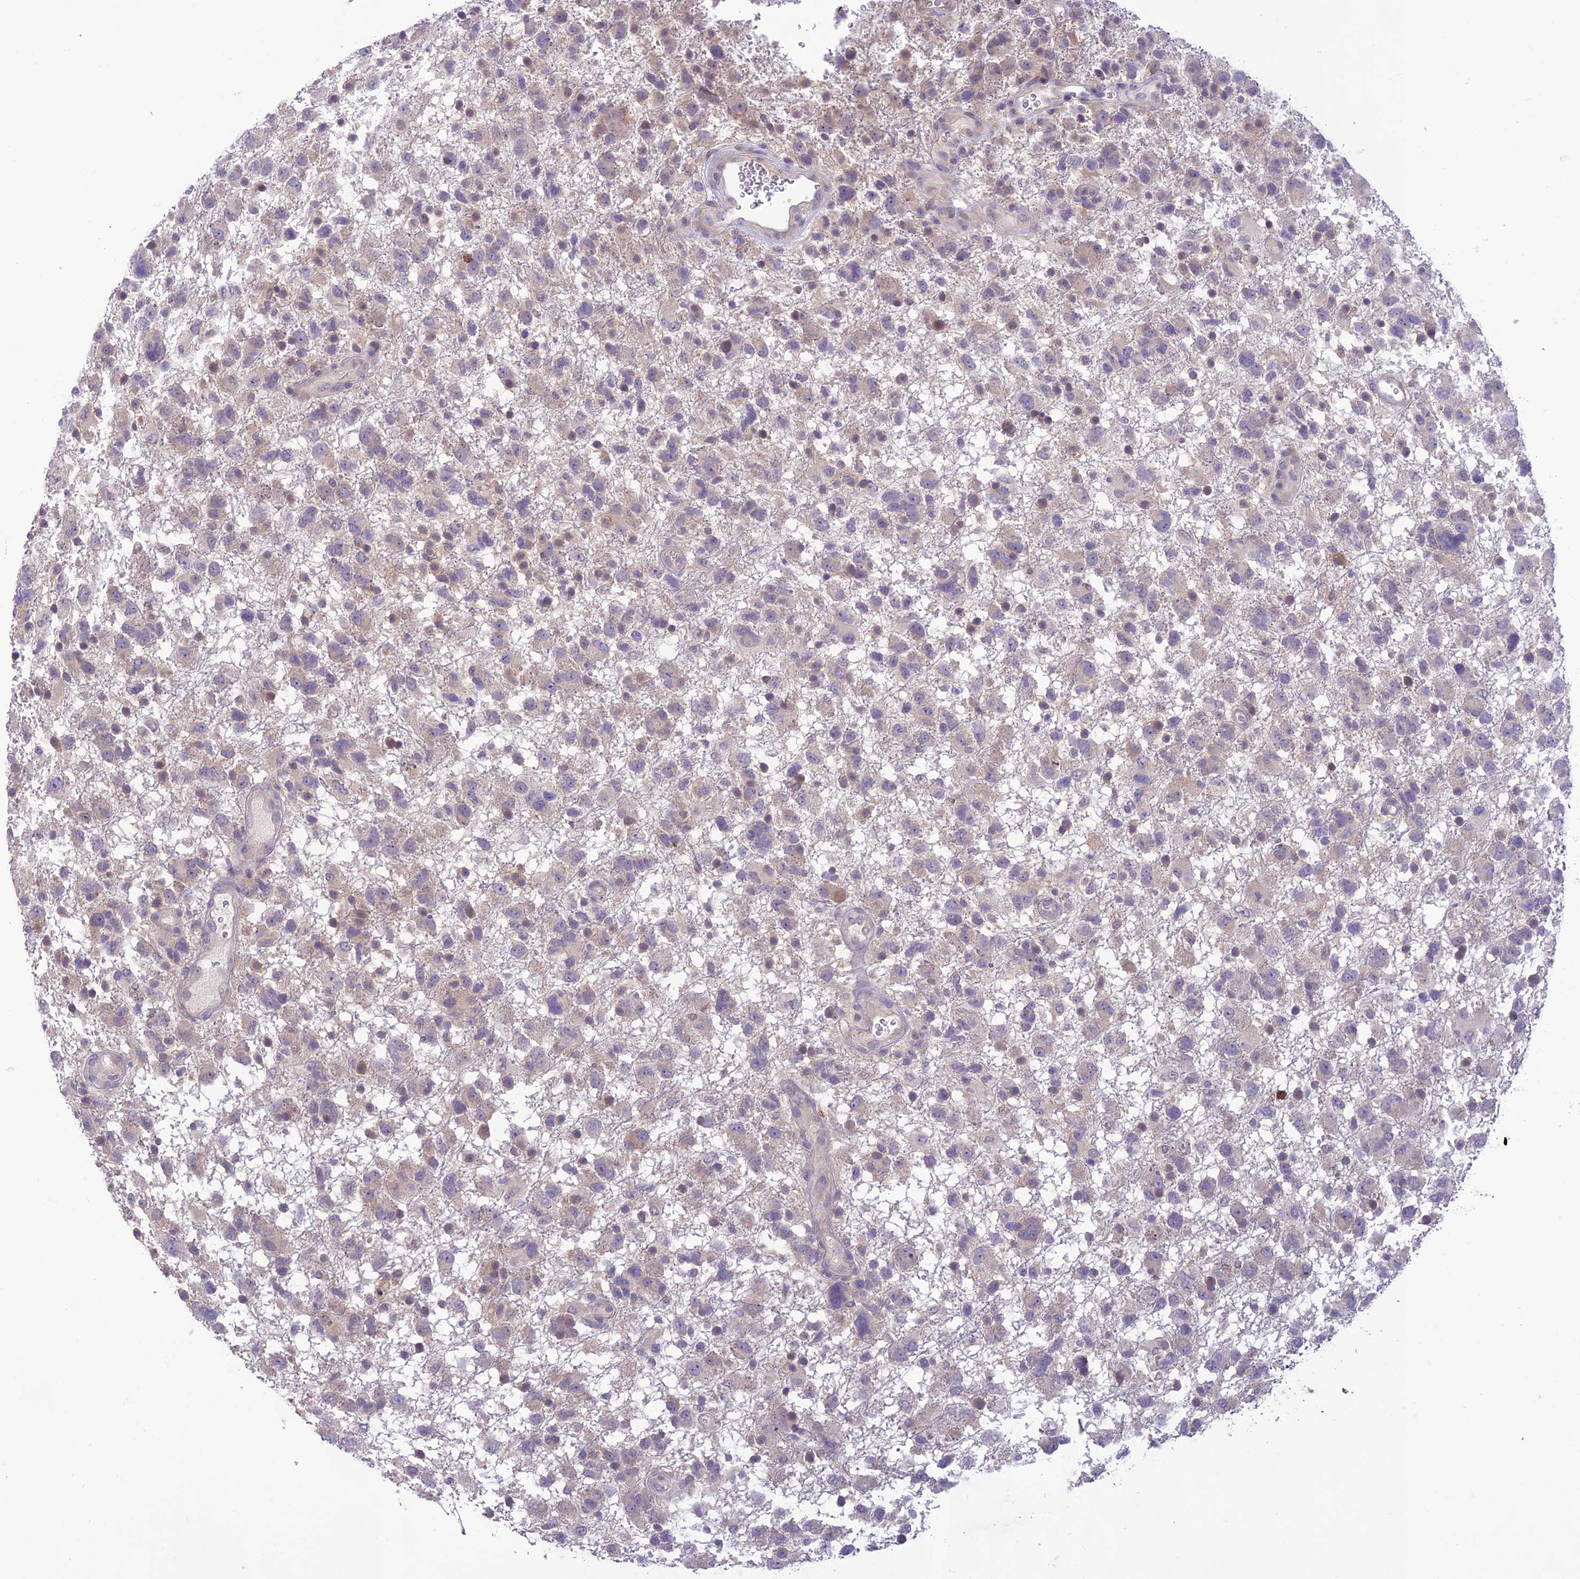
{"staining": {"intensity": "negative", "quantity": "none", "location": "none"}, "tissue": "glioma", "cell_type": "Tumor cells", "image_type": "cancer", "snomed": [{"axis": "morphology", "description": "Glioma, malignant, High grade"}, {"axis": "topography", "description": "Brain"}], "caption": "Tumor cells show no significant staining in glioma.", "gene": "ITGAE", "patient": {"sex": "male", "age": 61}}